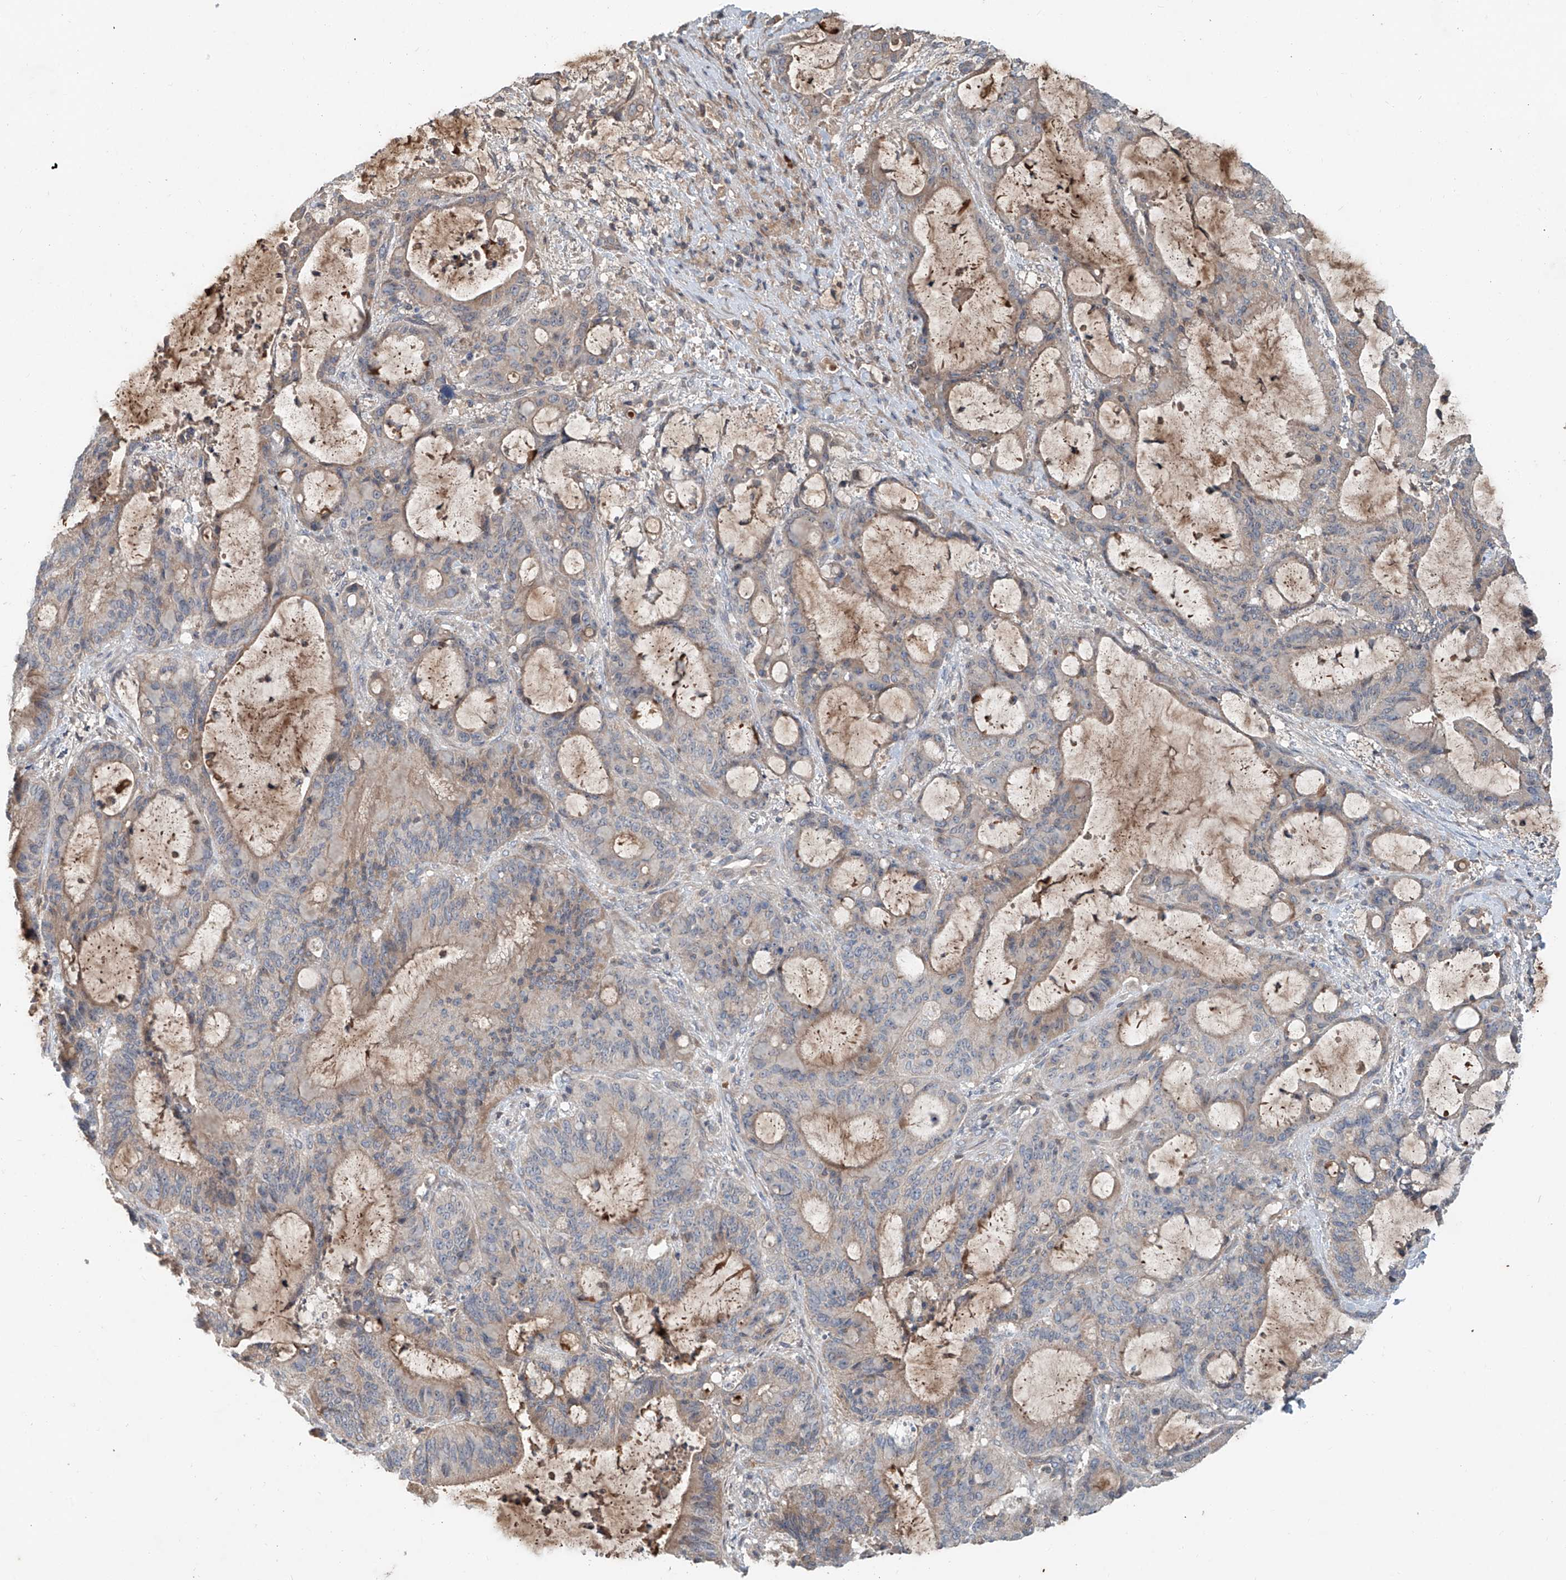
{"staining": {"intensity": "weak", "quantity": "25%-75%", "location": "cytoplasmic/membranous"}, "tissue": "liver cancer", "cell_type": "Tumor cells", "image_type": "cancer", "snomed": [{"axis": "morphology", "description": "Normal tissue, NOS"}, {"axis": "morphology", "description": "Cholangiocarcinoma"}, {"axis": "topography", "description": "Liver"}, {"axis": "topography", "description": "Peripheral nerve tissue"}], "caption": "Protein expression analysis of liver cancer exhibits weak cytoplasmic/membranous positivity in about 25%-75% of tumor cells.", "gene": "ADAM23", "patient": {"sex": "female", "age": 73}}